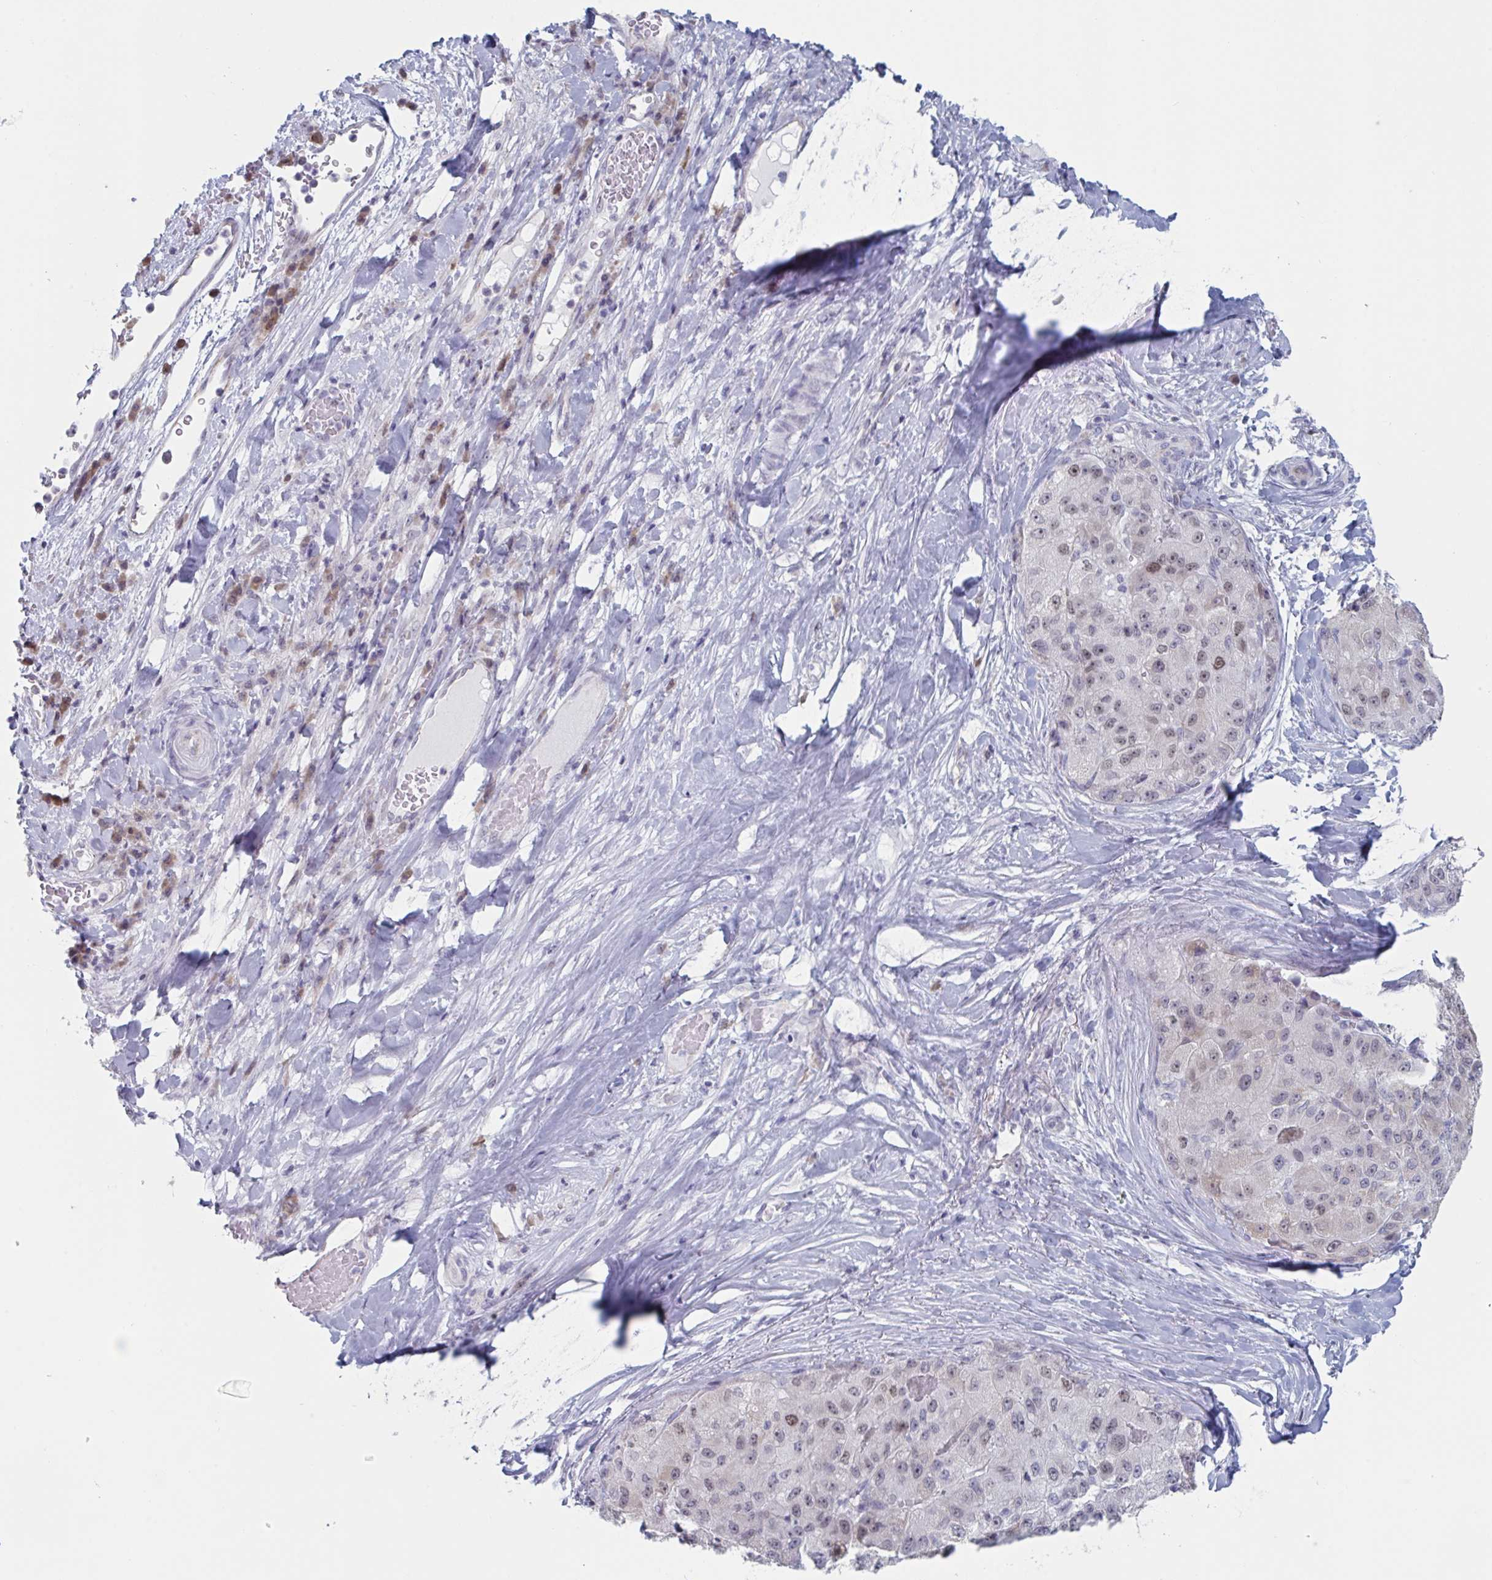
{"staining": {"intensity": "weak", "quantity": "25%-75%", "location": "nuclear"}, "tissue": "liver cancer", "cell_type": "Tumor cells", "image_type": "cancer", "snomed": [{"axis": "morphology", "description": "Carcinoma, Hepatocellular, NOS"}, {"axis": "topography", "description": "Liver"}], "caption": "Weak nuclear protein expression is identified in approximately 25%-75% of tumor cells in liver hepatocellular carcinoma.", "gene": "FOXA1", "patient": {"sex": "male", "age": 80}}